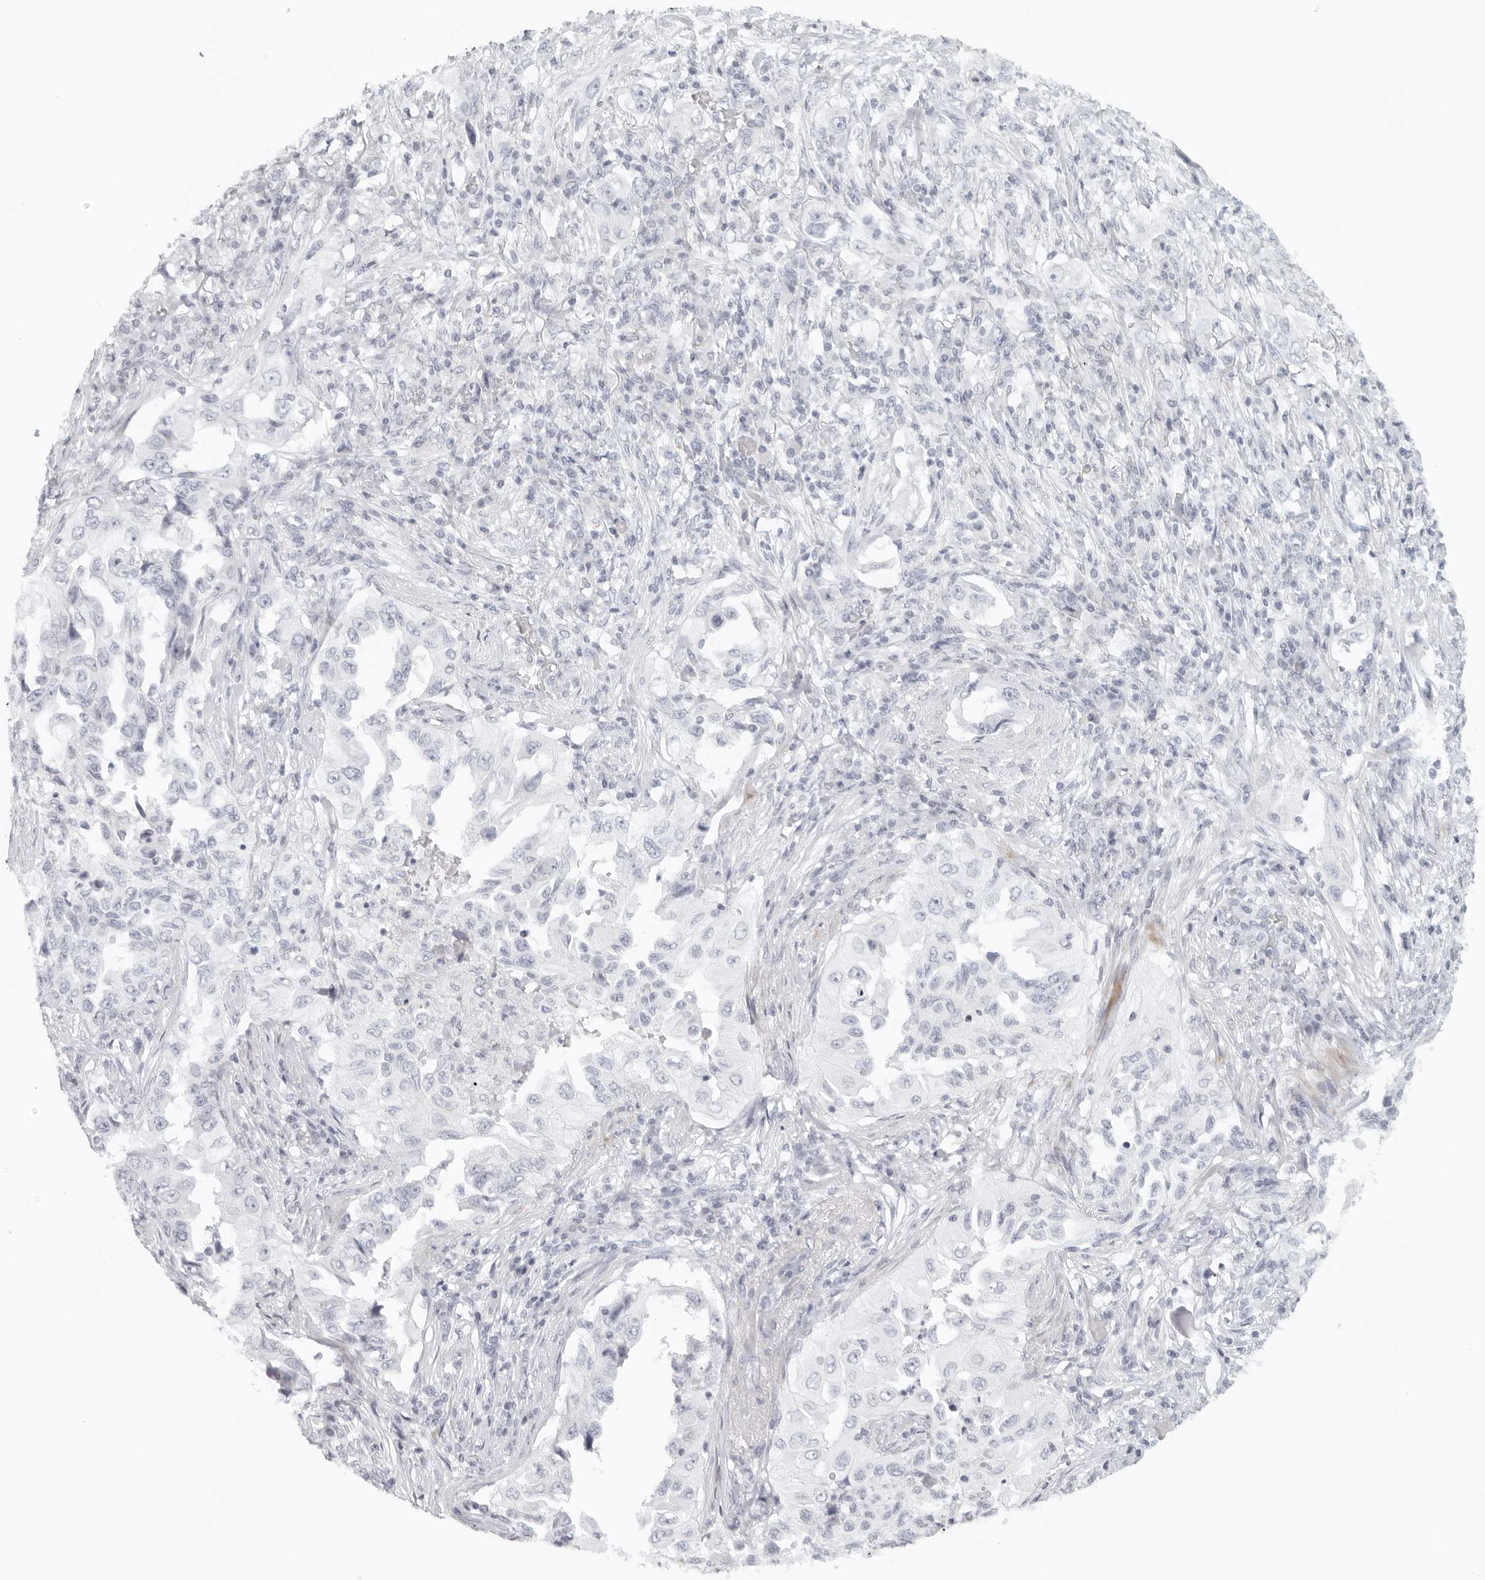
{"staining": {"intensity": "negative", "quantity": "none", "location": "none"}, "tissue": "lung cancer", "cell_type": "Tumor cells", "image_type": "cancer", "snomed": [{"axis": "morphology", "description": "Adenocarcinoma, NOS"}, {"axis": "topography", "description": "Lung"}], "caption": "High power microscopy histopathology image of an immunohistochemistry (IHC) micrograph of lung cancer (adenocarcinoma), revealing no significant expression in tumor cells.", "gene": "RPS6KC1", "patient": {"sex": "female", "age": 51}}